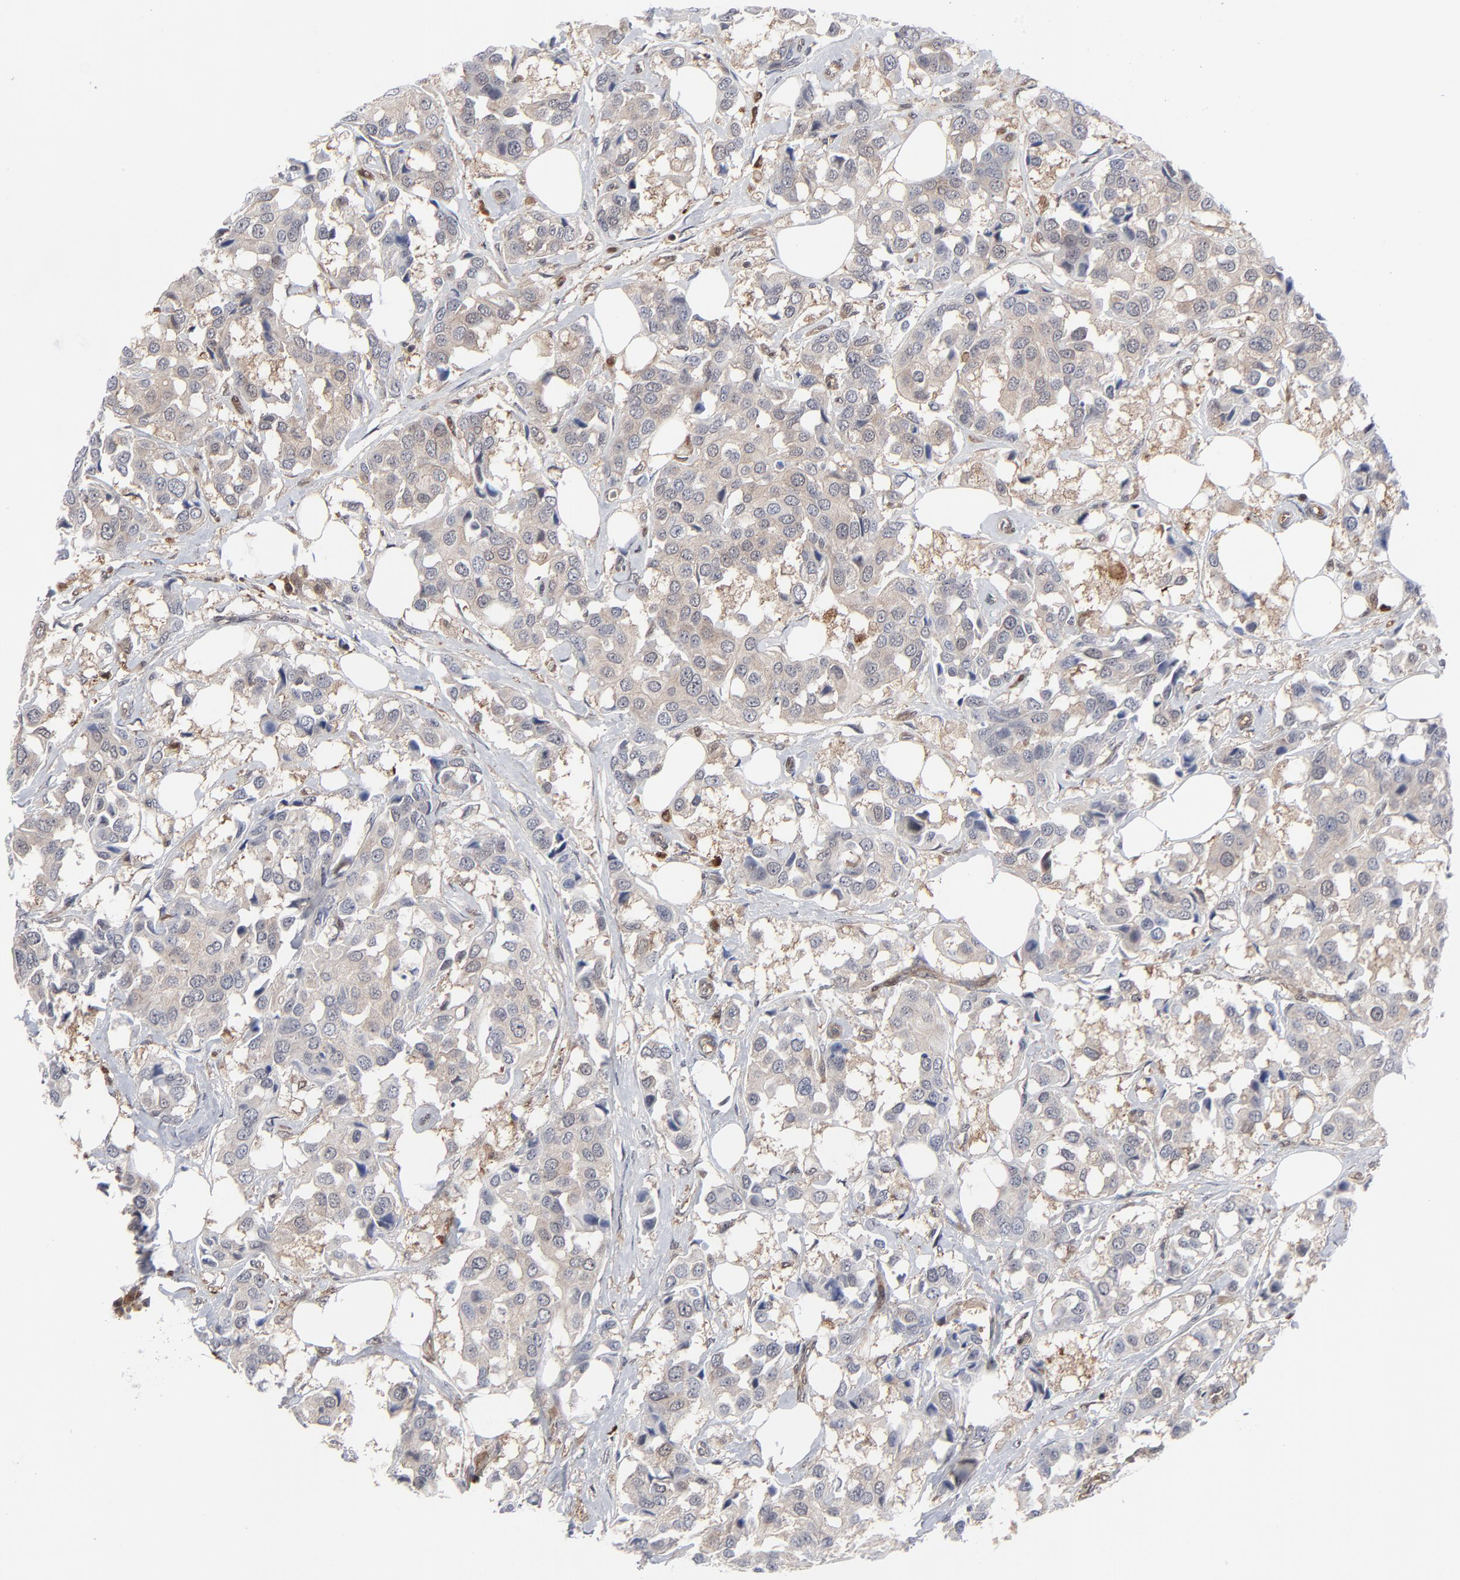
{"staining": {"intensity": "weak", "quantity": ">75%", "location": "cytoplasmic/membranous"}, "tissue": "breast cancer", "cell_type": "Tumor cells", "image_type": "cancer", "snomed": [{"axis": "morphology", "description": "Duct carcinoma"}, {"axis": "topography", "description": "Breast"}], "caption": "Protein staining demonstrates weak cytoplasmic/membranous positivity in approximately >75% of tumor cells in breast infiltrating ductal carcinoma.", "gene": "MAP2K1", "patient": {"sex": "female", "age": 80}}